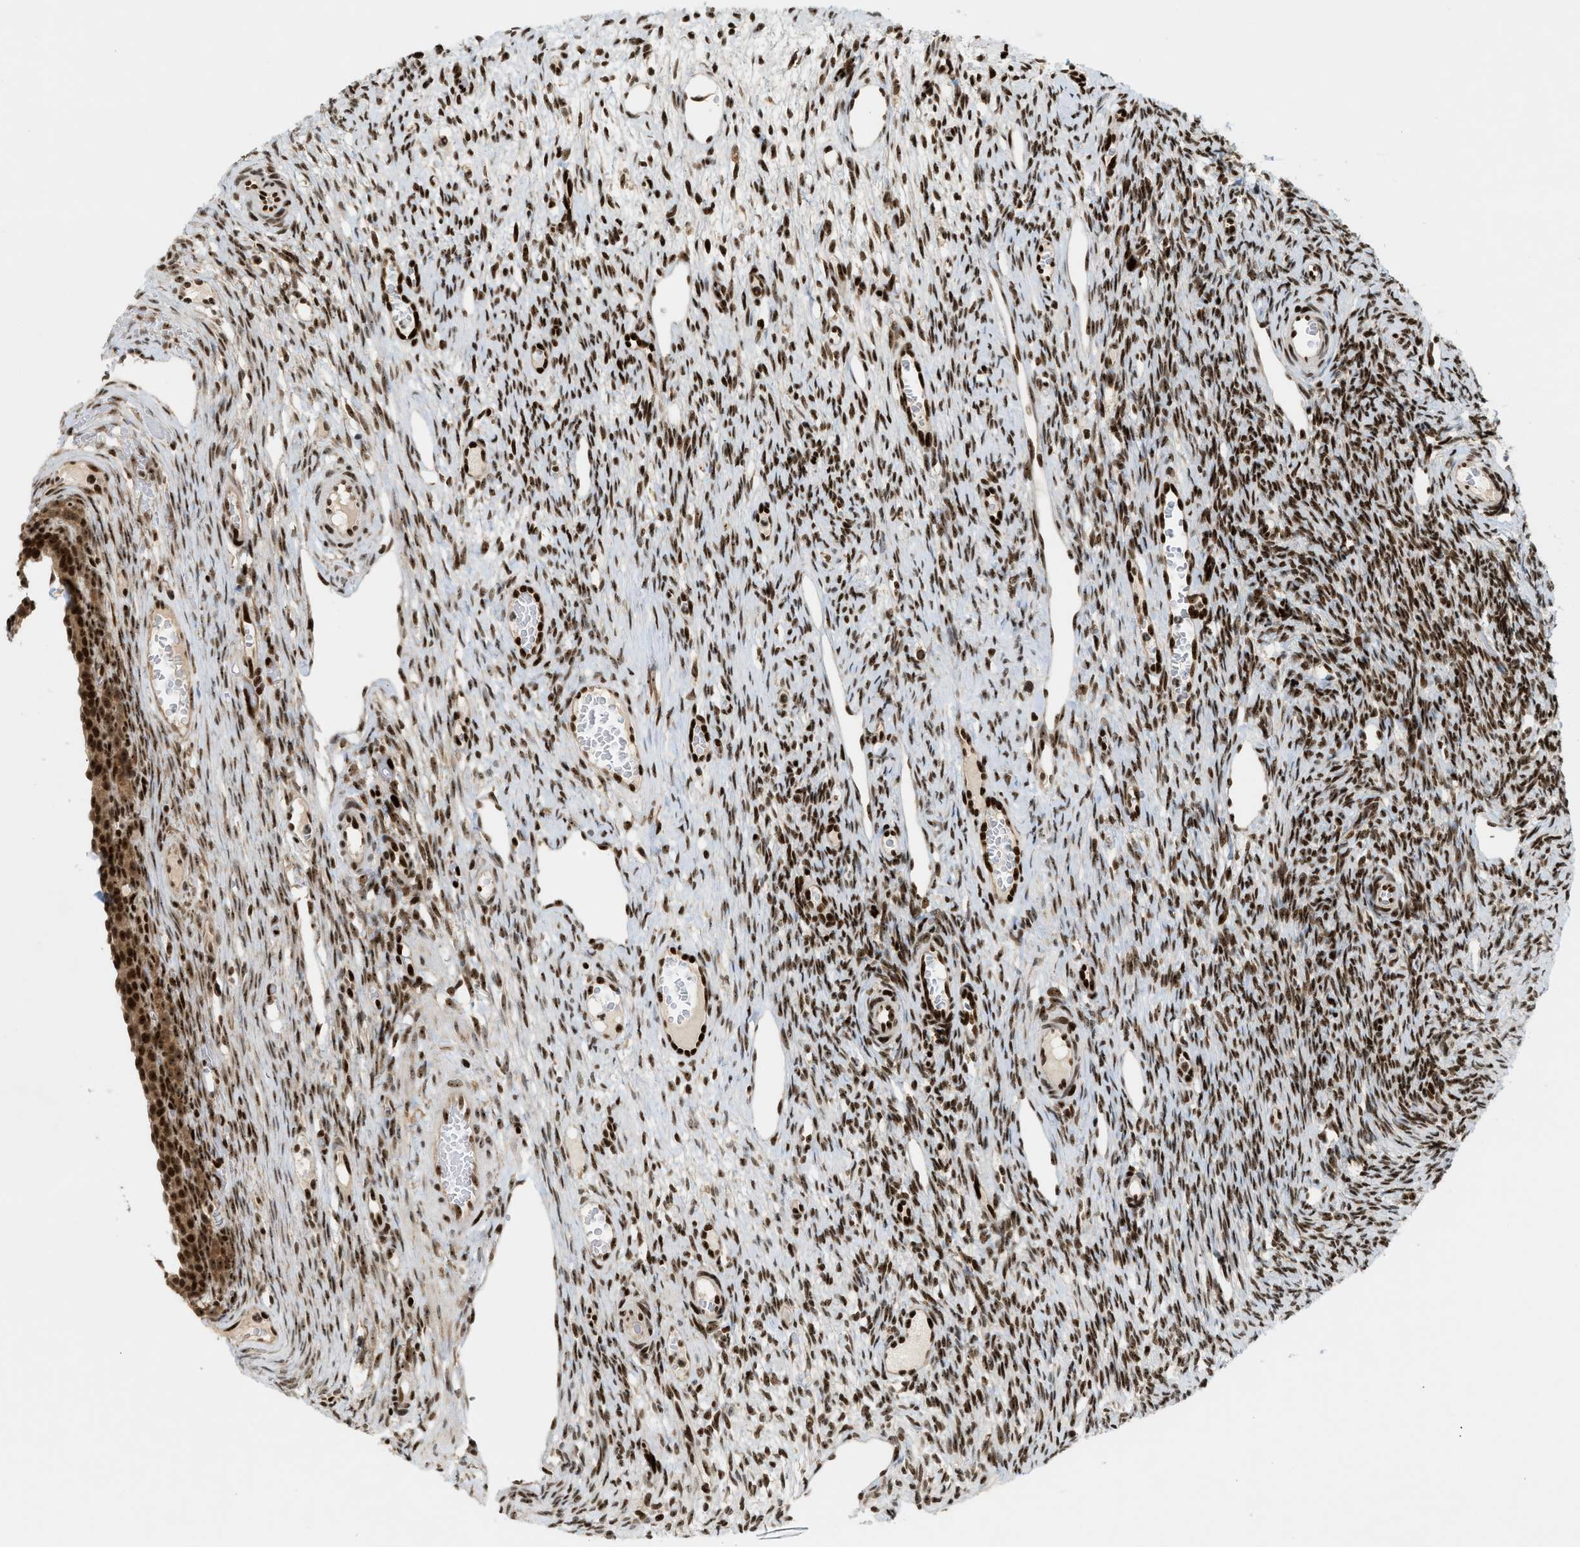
{"staining": {"intensity": "strong", "quantity": ">75%", "location": "cytoplasmic/membranous"}, "tissue": "ovary", "cell_type": "Follicle cells", "image_type": "normal", "snomed": [{"axis": "morphology", "description": "Normal tissue, NOS"}, {"axis": "topography", "description": "Ovary"}], "caption": "Immunohistochemical staining of benign ovary demonstrates high levels of strong cytoplasmic/membranous expression in about >75% of follicle cells. (IHC, brightfield microscopy, high magnification).", "gene": "ZNF22", "patient": {"sex": "female", "age": 33}}